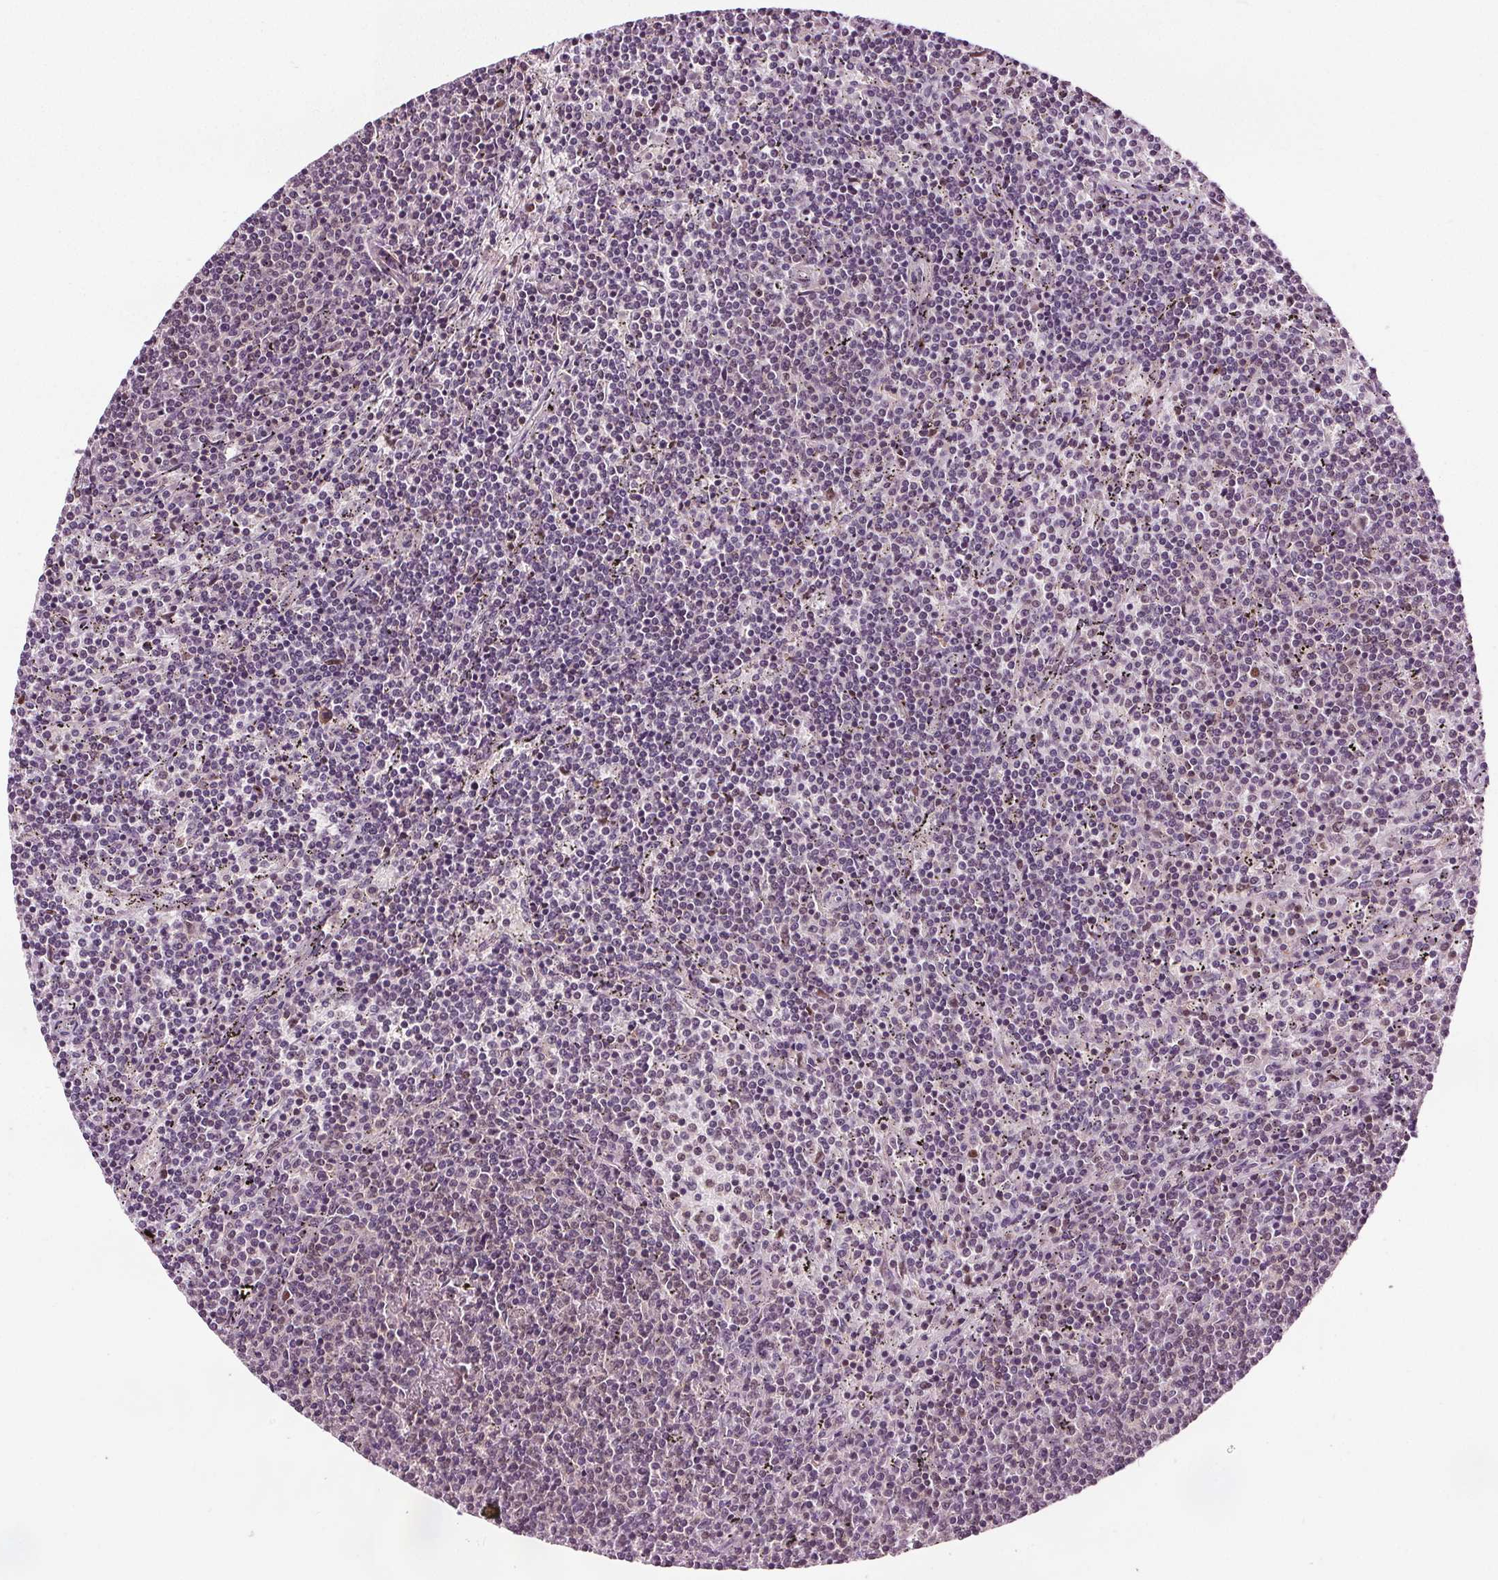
{"staining": {"intensity": "negative", "quantity": "none", "location": "none"}, "tissue": "lymphoma", "cell_type": "Tumor cells", "image_type": "cancer", "snomed": [{"axis": "morphology", "description": "Malignant lymphoma, non-Hodgkin's type, Low grade"}, {"axis": "topography", "description": "Spleen"}], "caption": "Tumor cells show no significant protein positivity in malignant lymphoma, non-Hodgkin's type (low-grade).", "gene": "DDX11", "patient": {"sex": "female", "age": 50}}